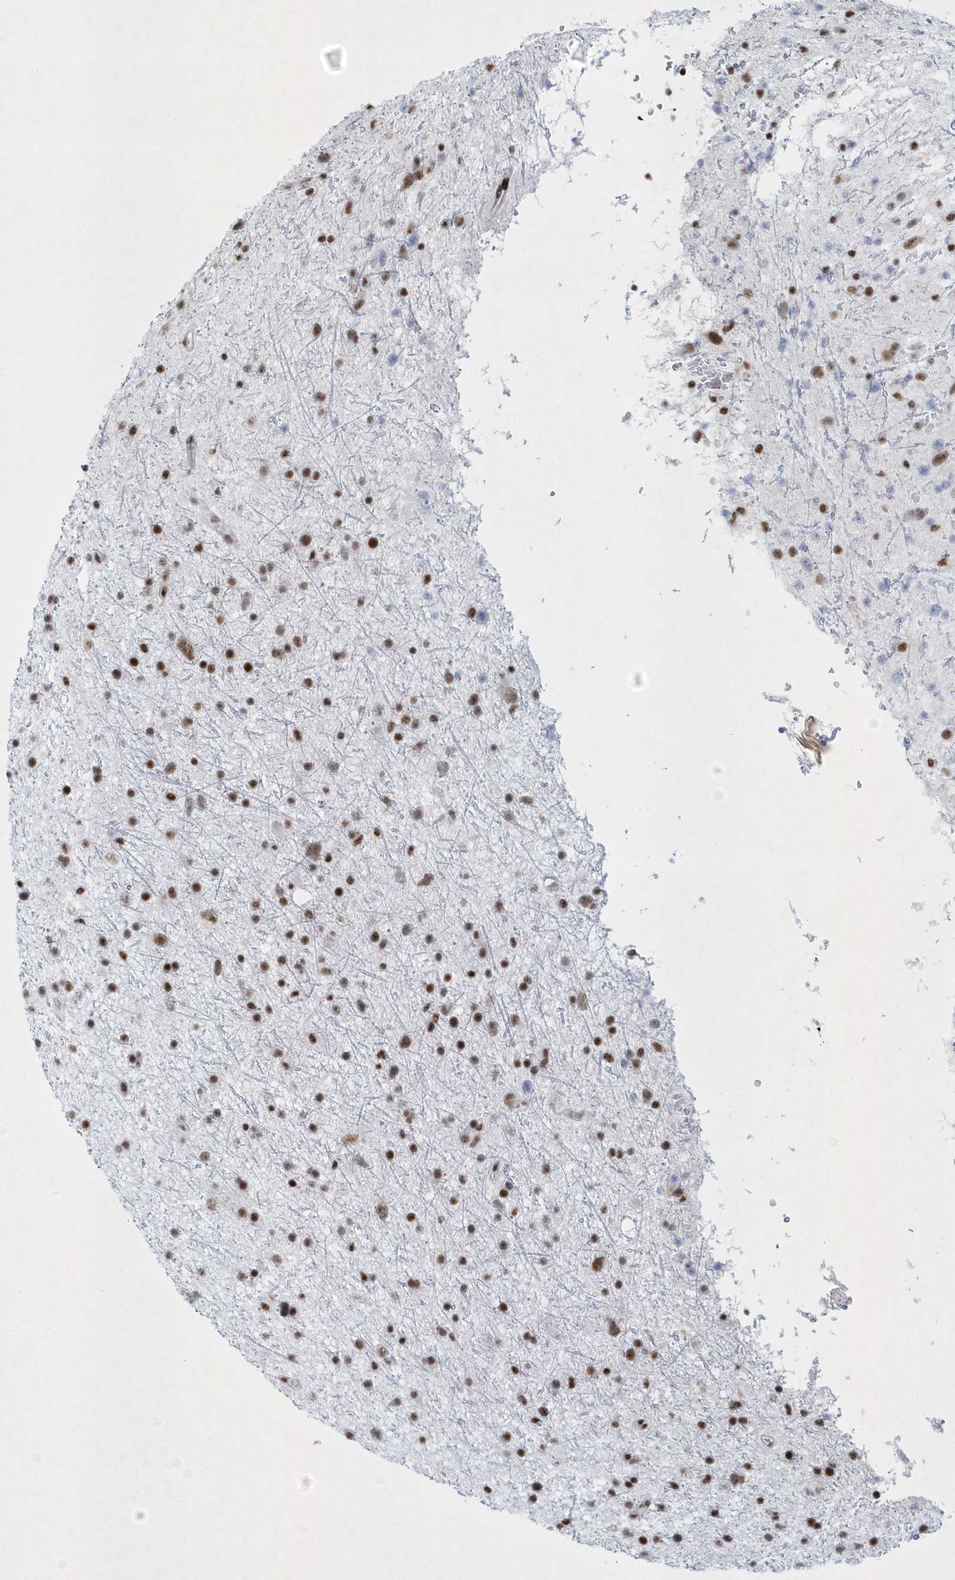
{"staining": {"intensity": "moderate", "quantity": "25%-75%", "location": "nuclear"}, "tissue": "glioma", "cell_type": "Tumor cells", "image_type": "cancer", "snomed": [{"axis": "morphology", "description": "Glioma, malignant, Low grade"}, {"axis": "topography", "description": "Cerebral cortex"}], "caption": "A brown stain labels moderate nuclear expression of a protein in human glioma tumor cells.", "gene": "DCLRE1A", "patient": {"sex": "female", "age": 39}}